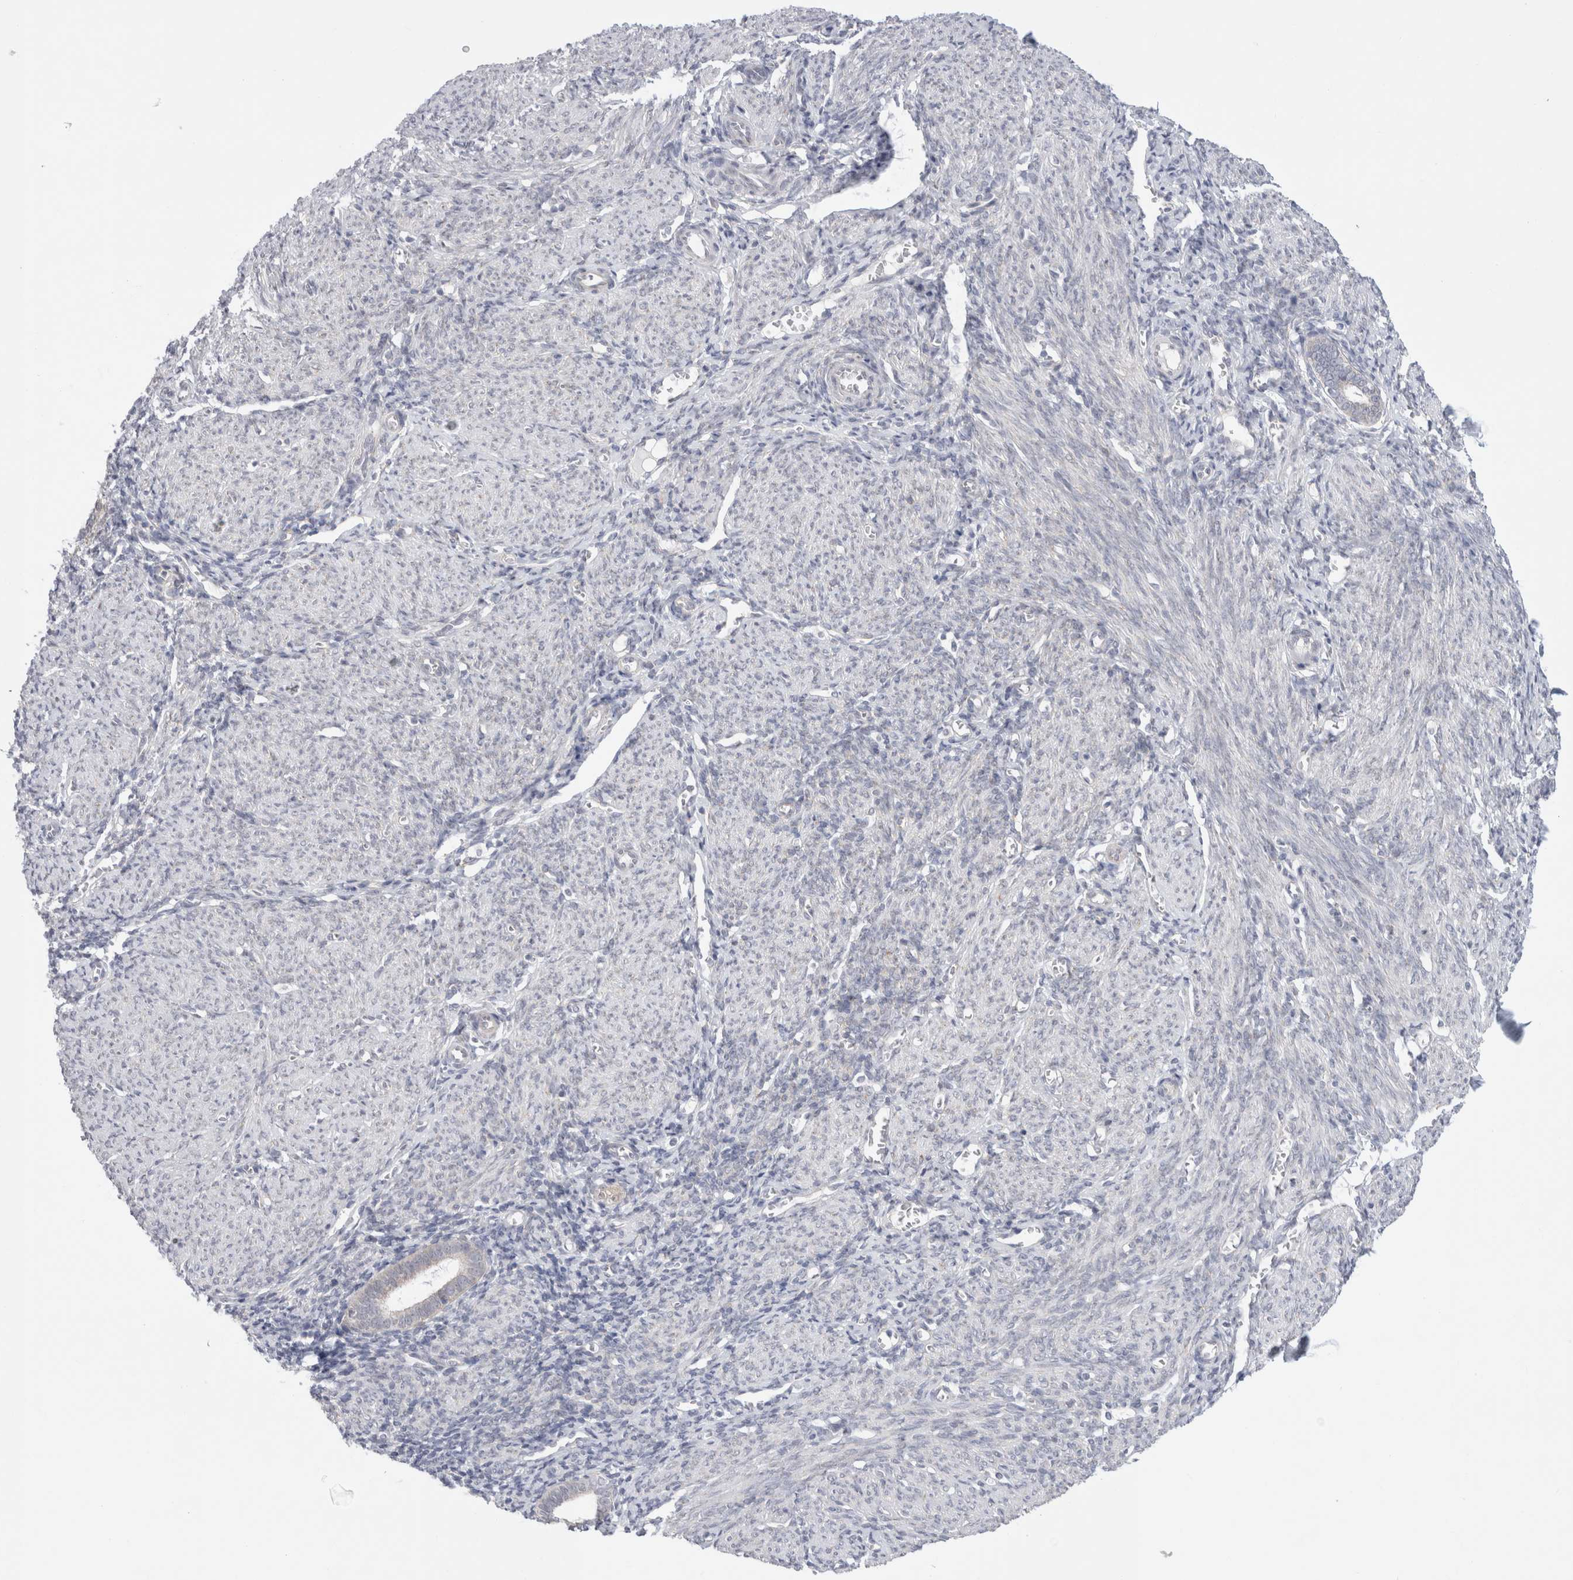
{"staining": {"intensity": "negative", "quantity": "none", "location": "none"}, "tissue": "endometrium", "cell_type": "Cells in endometrial stroma", "image_type": "normal", "snomed": [{"axis": "morphology", "description": "Normal tissue, NOS"}, {"axis": "morphology", "description": "Adenocarcinoma, NOS"}, {"axis": "topography", "description": "Endometrium"}], "caption": "A micrograph of human endometrium is negative for staining in cells in endometrial stroma. (Brightfield microscopy of DAB immunohistochemistry (IHC) at high magnification).", "gene": "TRMT1L", "patient": {"sex": "female", "age": 57}}